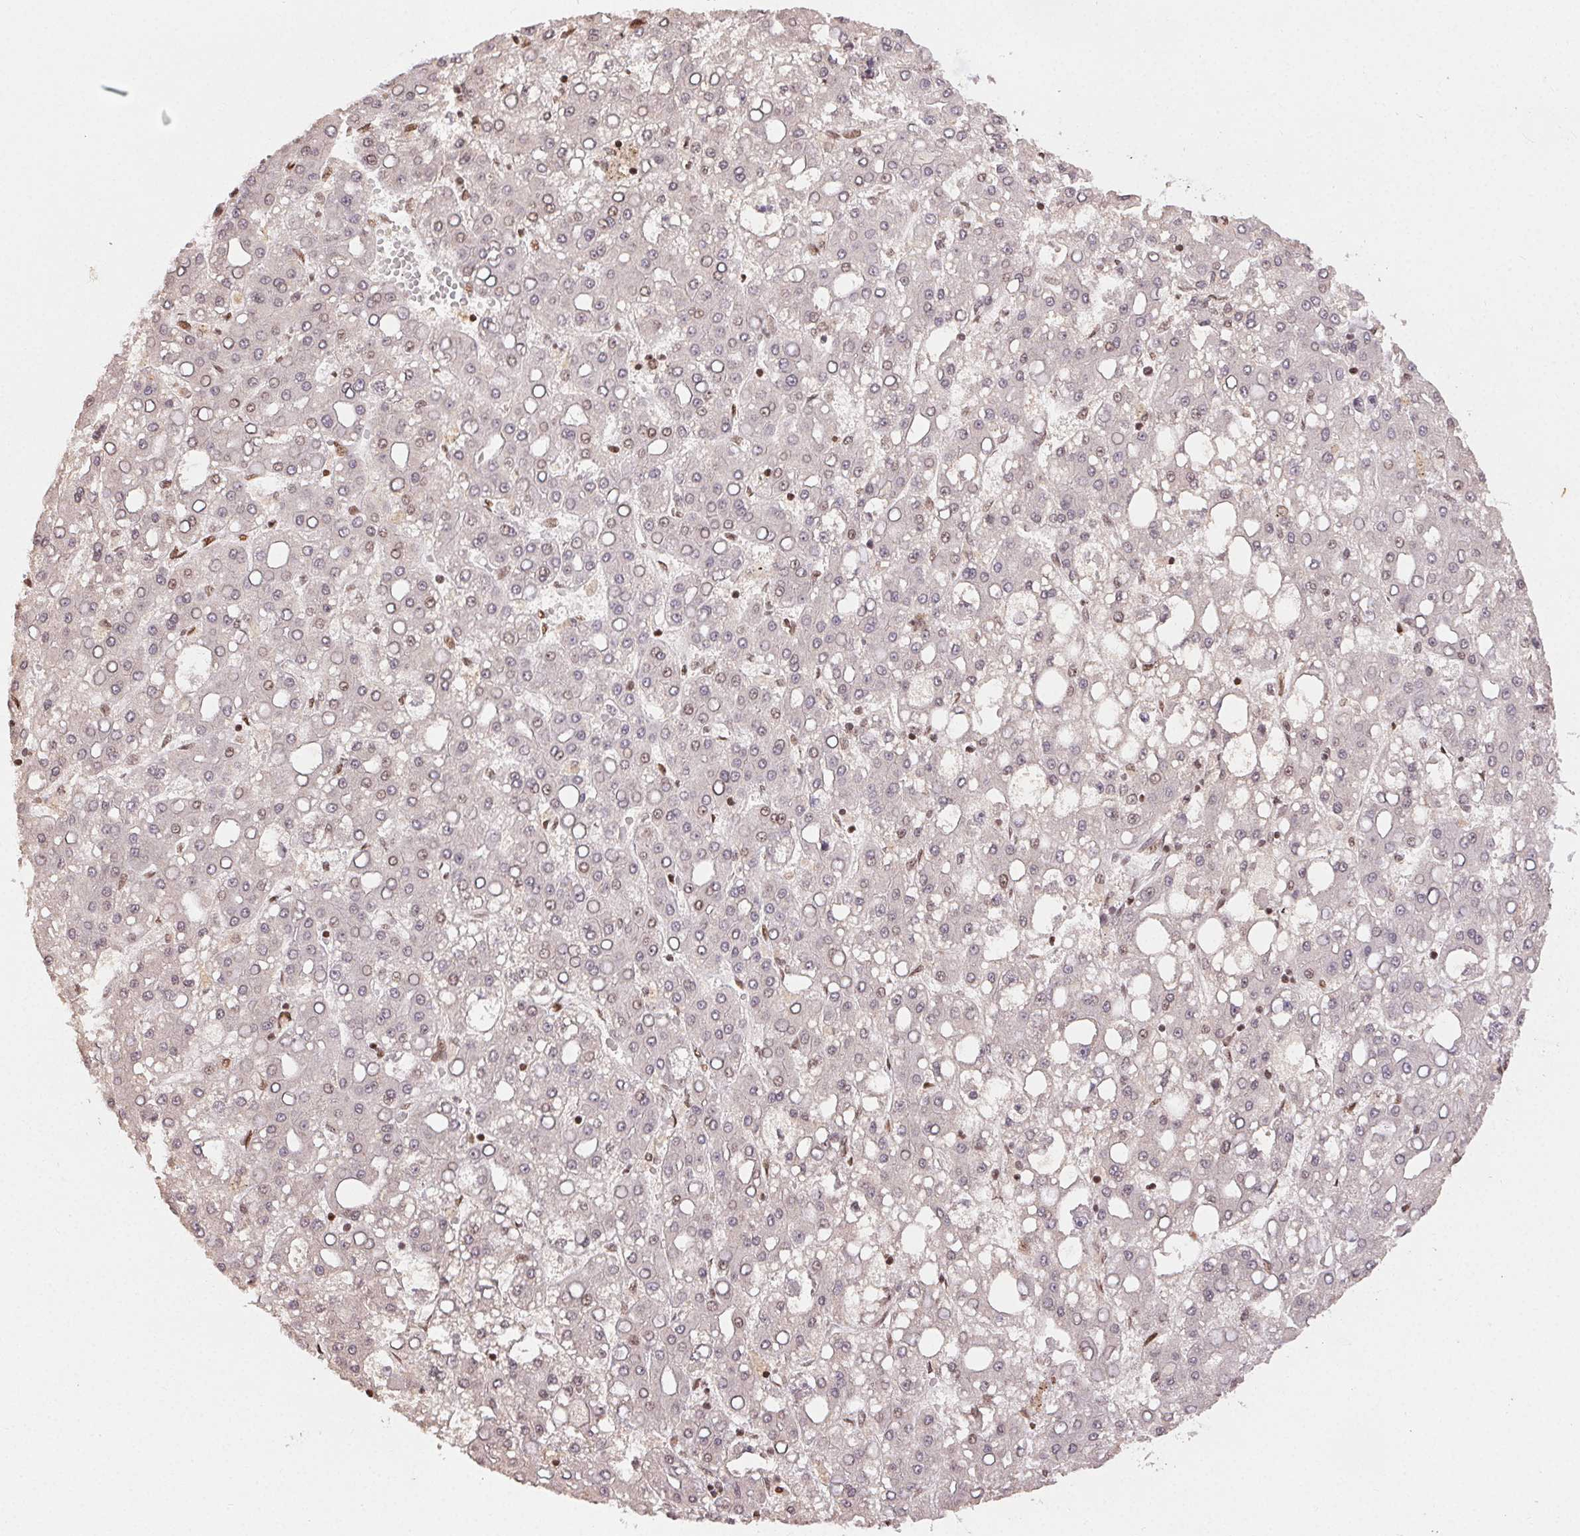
{"staining": {"intensity": "weak", "quantity": "<25%", "location": "nuclear"}, "tissue": "liver cancer", "cell_type": "Tumor cells", "image_type": "cancer", "snomed": [{"axis": "morphology", "description": "Carcinoma, Hepatocellular, NOS"}, {"axis": "topography", "description": "Liver"}], "caption": "IHC of hepatocellular carcinoma (liver) demonstrates no positivity in tumor cells.", "gene": "MAPKAPK2", "patient": {"sex": "male", "age": 65}}